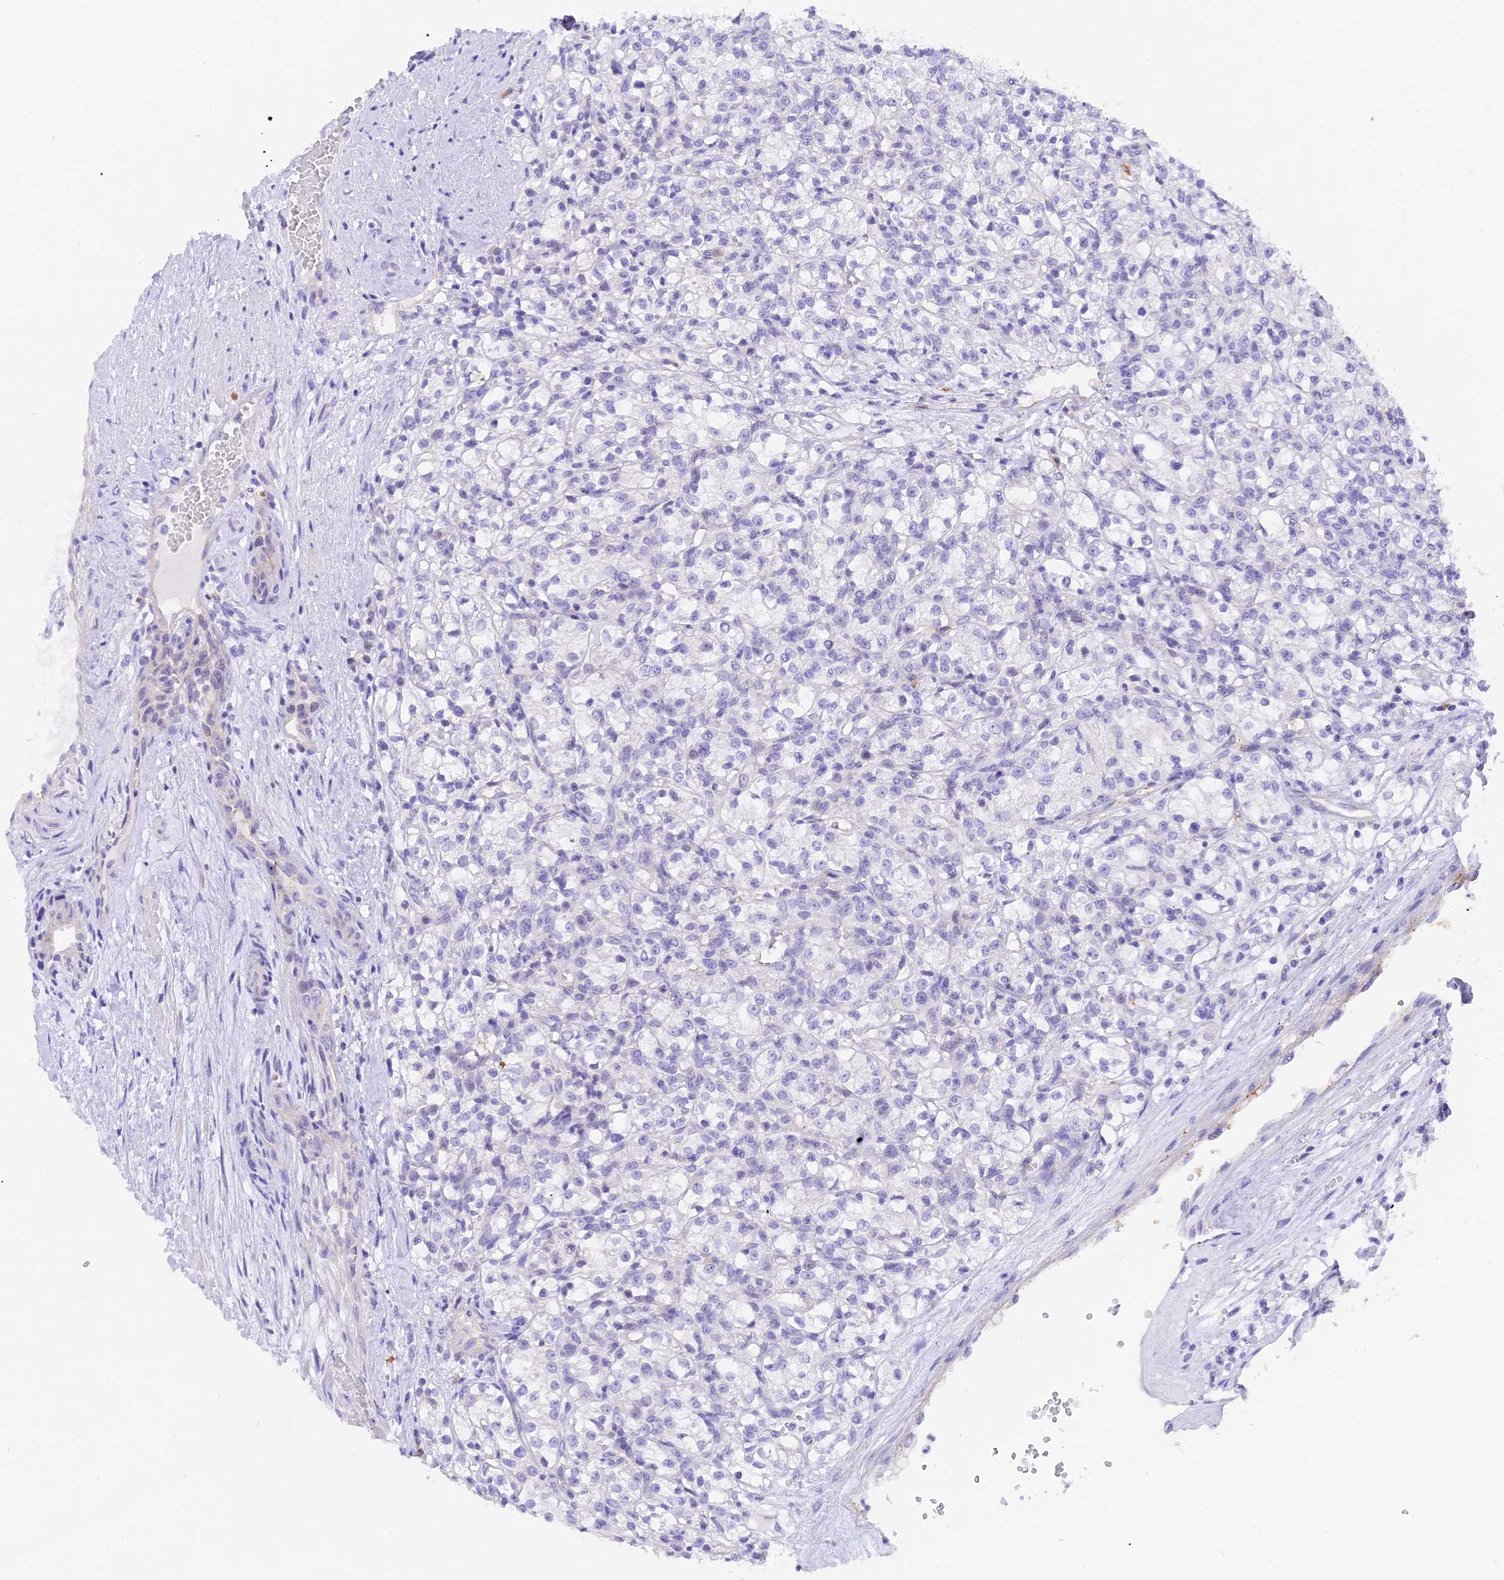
{"staining": {"intensity": "negative", "quantity": "none", "location": "none"}, "tissue": "renal cancer", "cell_type": "Tumor cells", "image_type": "cancer", "snomed": [{"axis": "morphology", "description": "Adenocarcinoma, NOS"}, {"axis": "topography", "description": "Kidney"}], "caption": "An image of adenocarcinoma (renal) stained for a protein reveals no brown staining in tumor cells.", "gene": "COL6A5", "patient": {"sex": "female", "age": 59}}